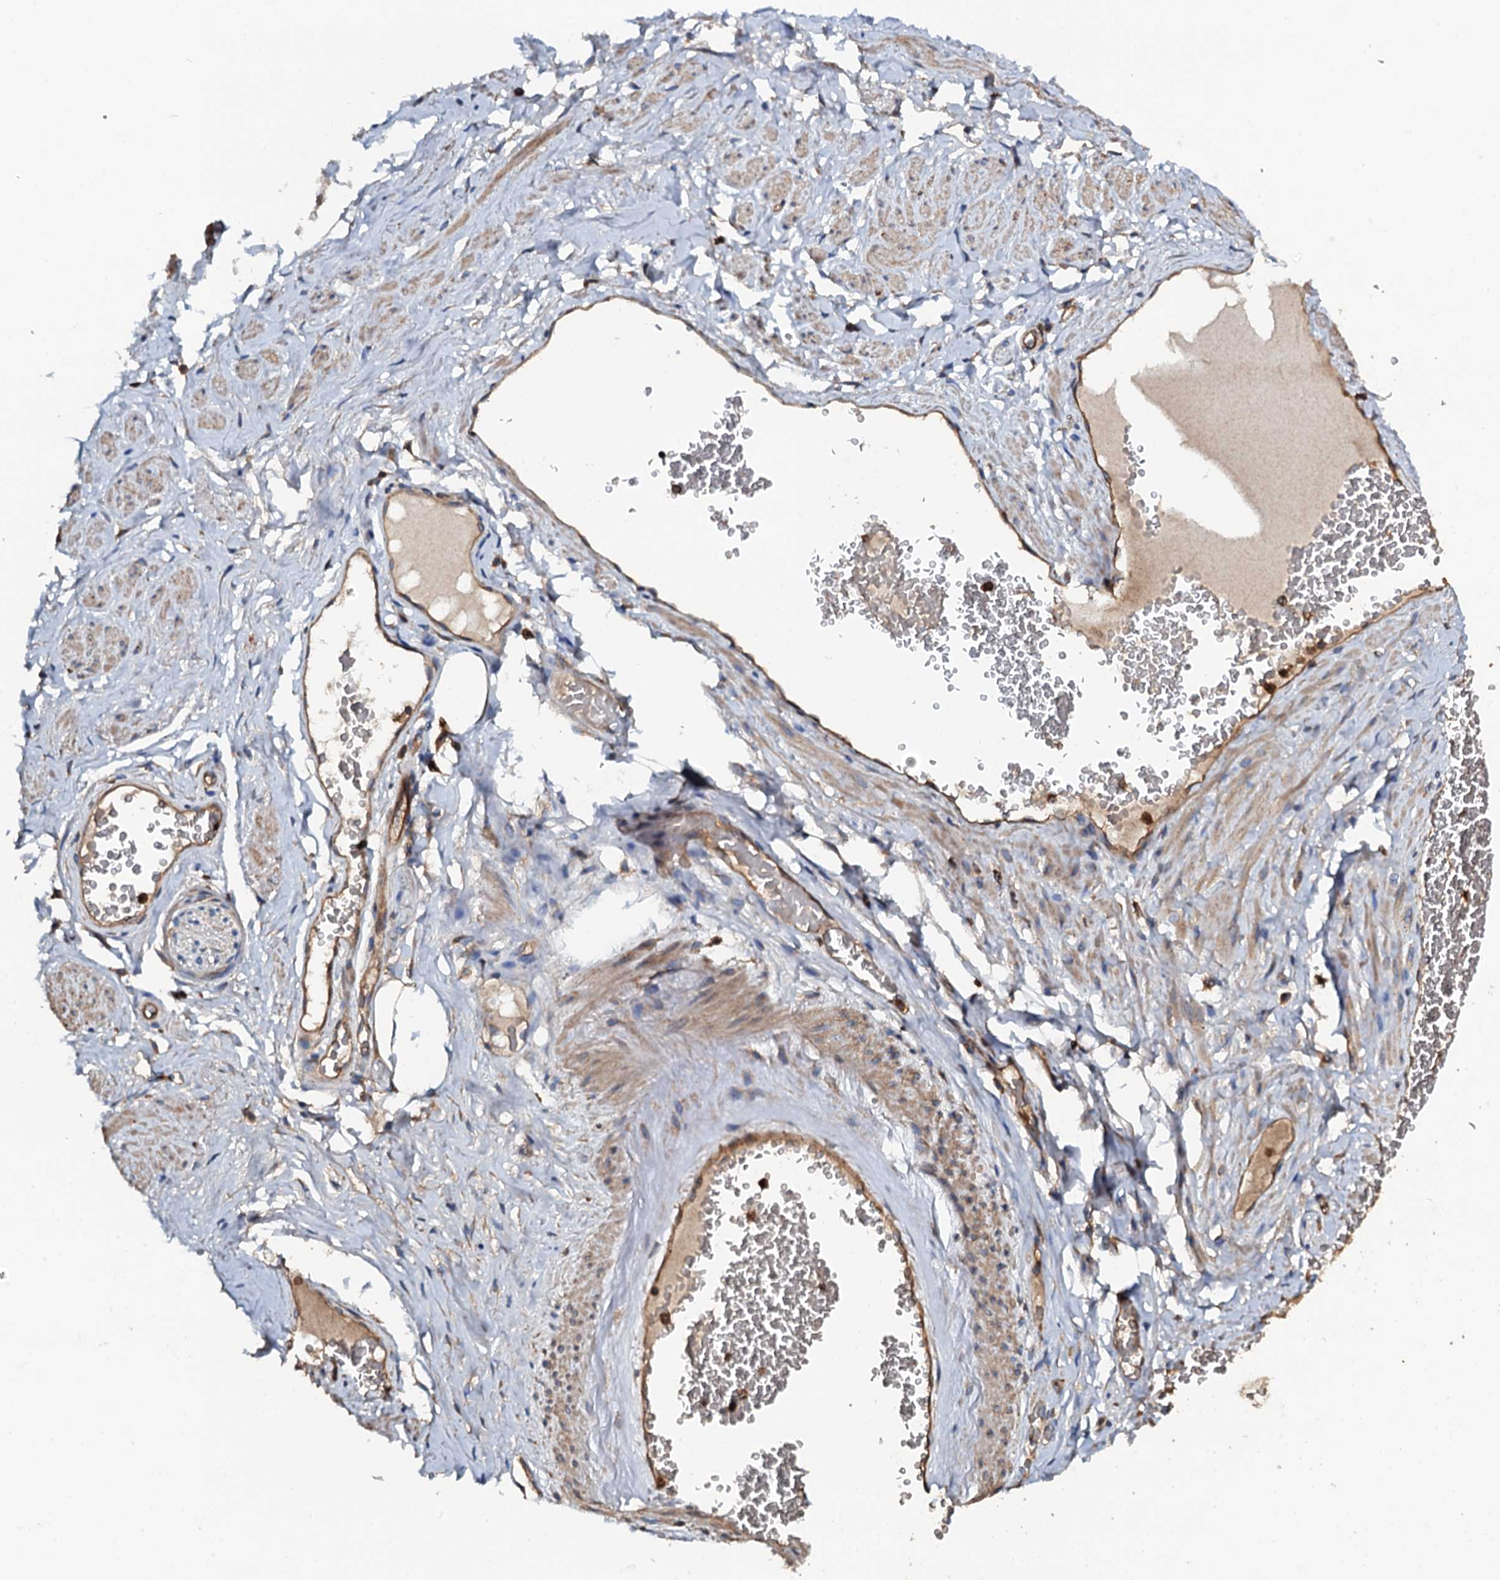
{"staining": {"intensity": "negative", "quantity": "none", "location": "none"}, "tissue": "adipose tissue", "cell_type": "Adipocytes", "image_type": "normal", "snomed": [{"axis": "morphology", "description": "Normal tissue, NOS"}, {"axis": "morphology", "description": "Adenocarcinoma, NOS"}, {"axis": "topography", "description": "Rectum"}, {"axis": "topography", "description": "Vagina"}, {"axis": "topography", "description": "Peripheral nerve tissue"}], "caption": "DAB (3,3'-diaminobenzidine) immunohistochemical staining of normal adipose tissue reveals no significant expression in adipocytes. Nuclei are stained in blue.", "gene": "GRK2", "patient": {"sex": "female", "age": 71}}